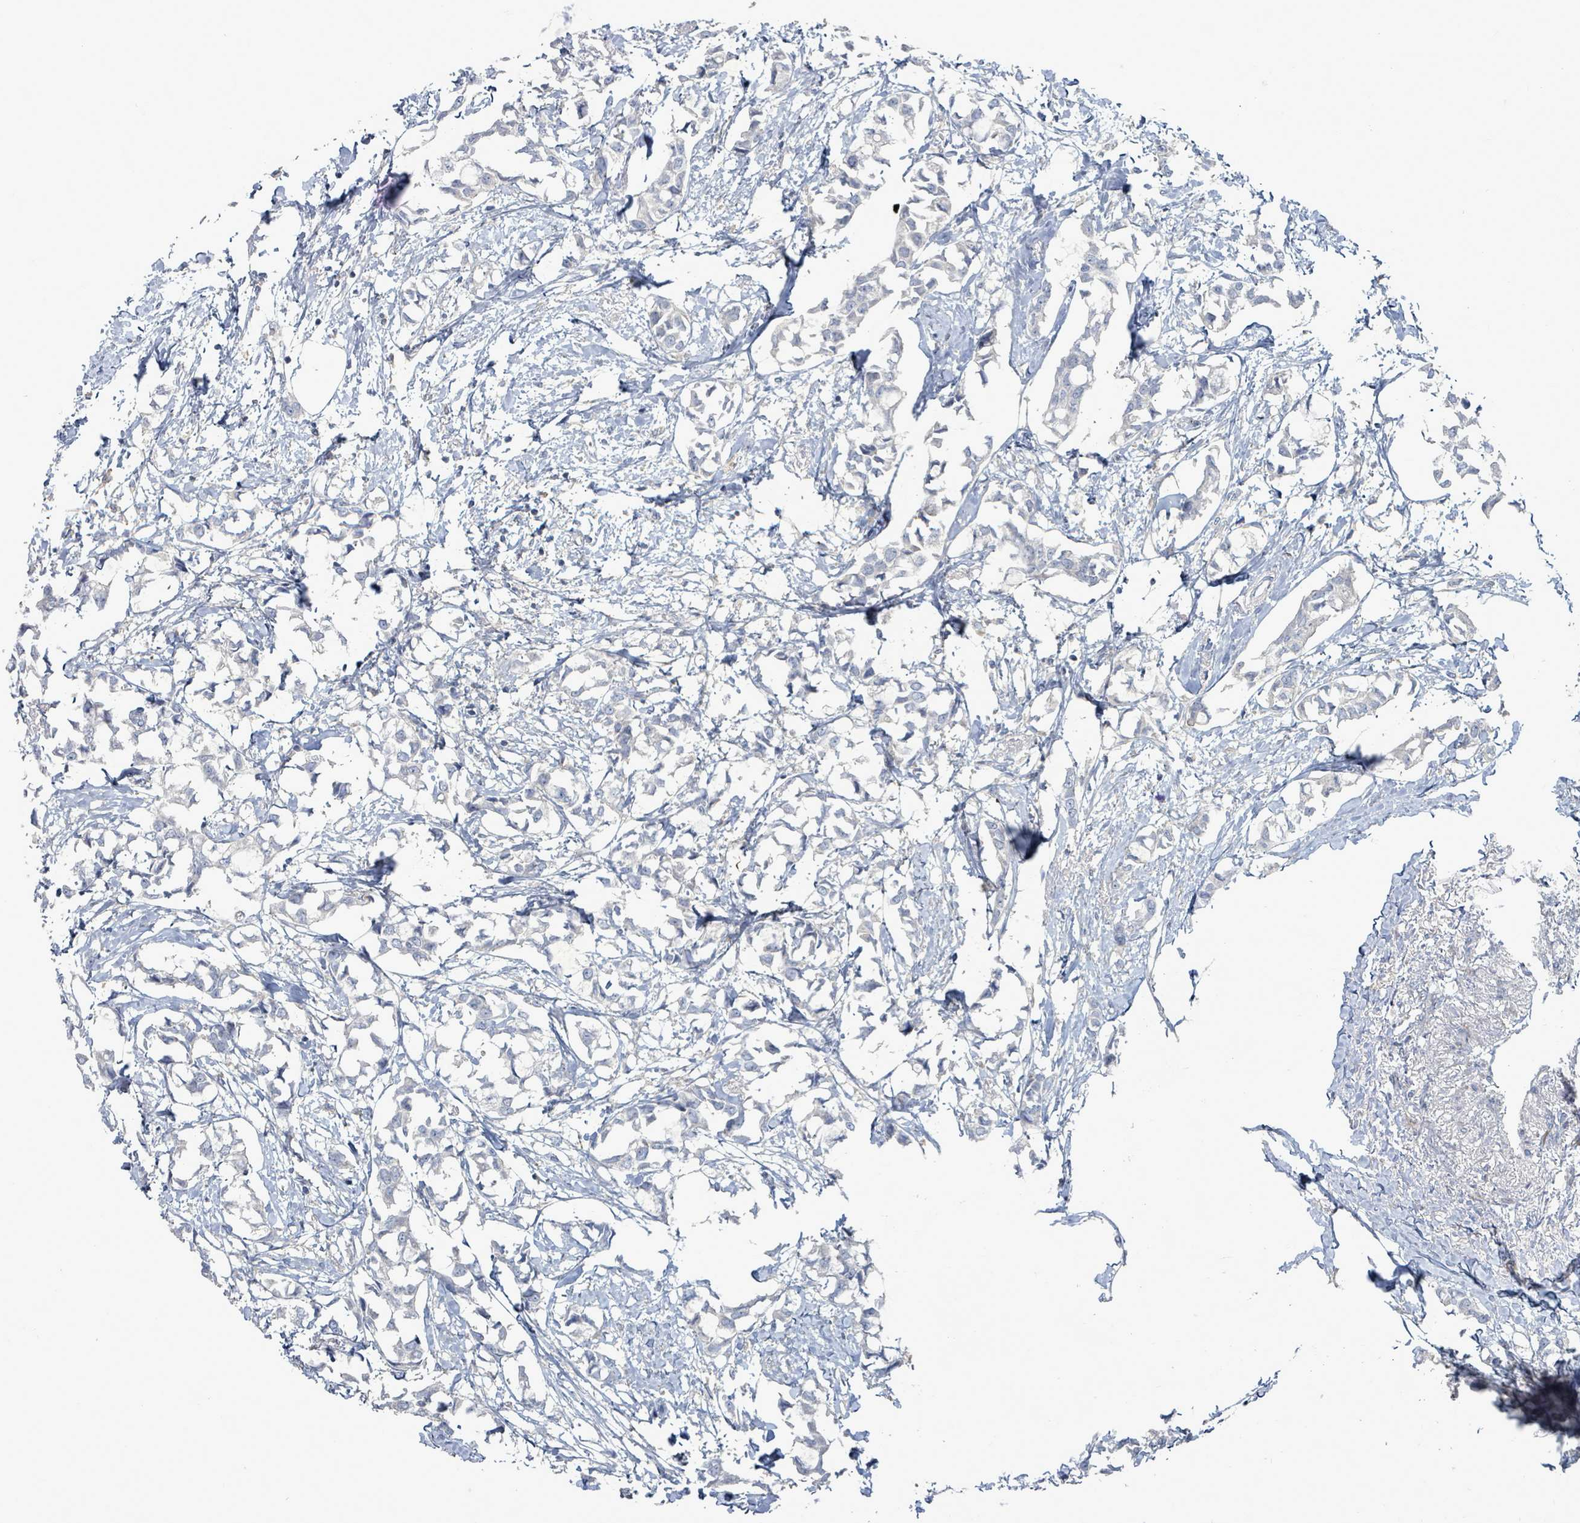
{"staining": {"intensity": "negative", "quantity": "none", "location": "none"}, "tissue": "breast cancer", "cell_type": "Tumor cells", "image_type": "cancer", "snomed": [{"axis": "morphology", "description": "Duct carcinoma"}, {"axis": "topography", "description": "Breast"}], "caption": "Immunohistochemistry (IHC) micrograph of human breast invasive ductal carcinoma stained for a protein (brown), which demonstrates no expression in tumor cells.", "gene": "ARGFX", "patient": {"sex": "female", "age": 73}}